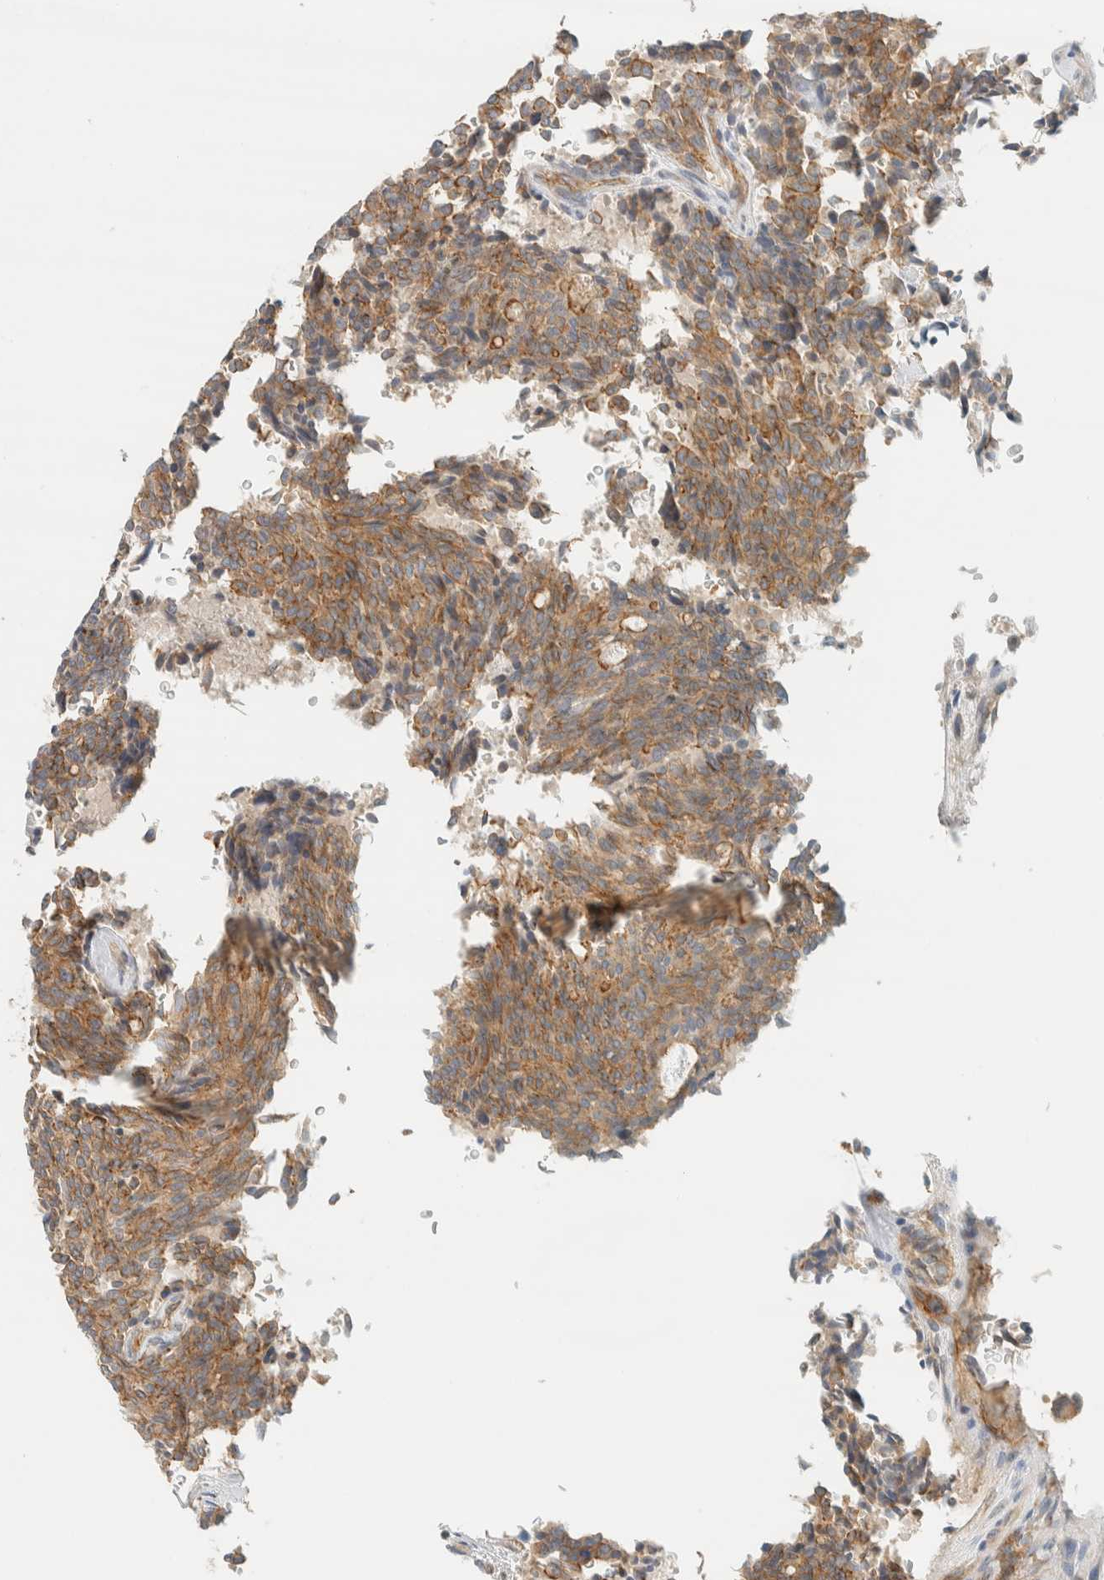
{"staining": {"intensity": "moderate", "quantity": ">75%", "location": "cytoplasmic/membranous"}, "tissue": "carcinoid", "cell_type": "Tumor cells", "image_type": "cancer", "snomed": [{"axis": "morphology", "description": "Carcinoid, malignant, NOS"}, {"axis": "topography", "description": "Pancreas"}], "caption": "Tumor cells reveal medium levels of moderate cytoplasmic/membranous positivity in about >75% of cells in human carcinoid (malignant). (IHC, brightfield microscopy, high magnification).", "gene": "LIMA1", "patient": {"sex": "female", "age": 54}}